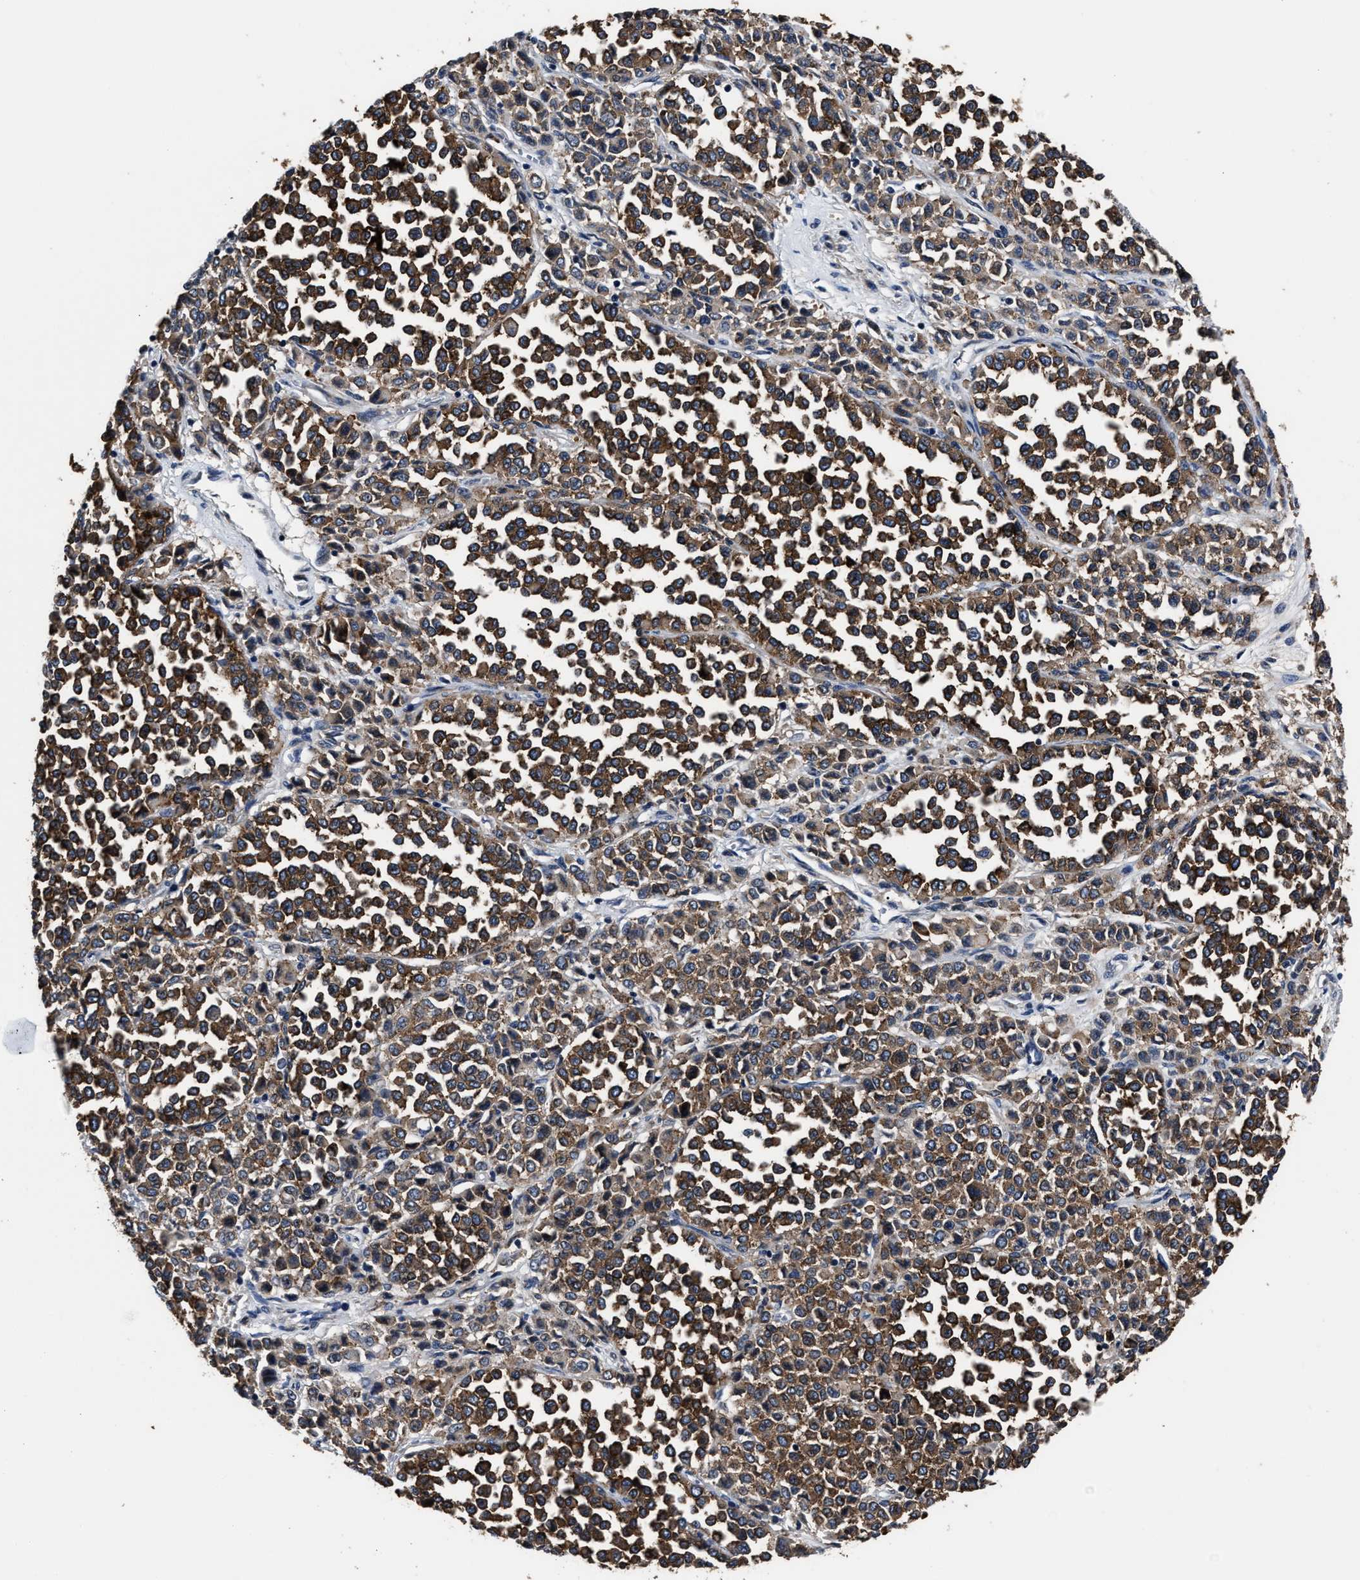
{"staining": {"intensity": "strong", "quantity": ">75%", "location": "cytoplasmic/membranous"}, "tissue": "melanoma", "cell_type": "Tumor cells", "image_type": "cancer", "snomed": [{"axis": "morphology", "description": "Malignant melanoma, Metastatic site"}, {"axis": "topography", "description": "Pancreas"}], "caption": "Immunohistochemical staining of human malignant melanoma (metastatic site) exhibits strong cytoplasmic/membranous protein expression in approximately >75% of tumor cells.", "gene": "RSBN1L", "patient": {"sex": "female", "age": 30}}